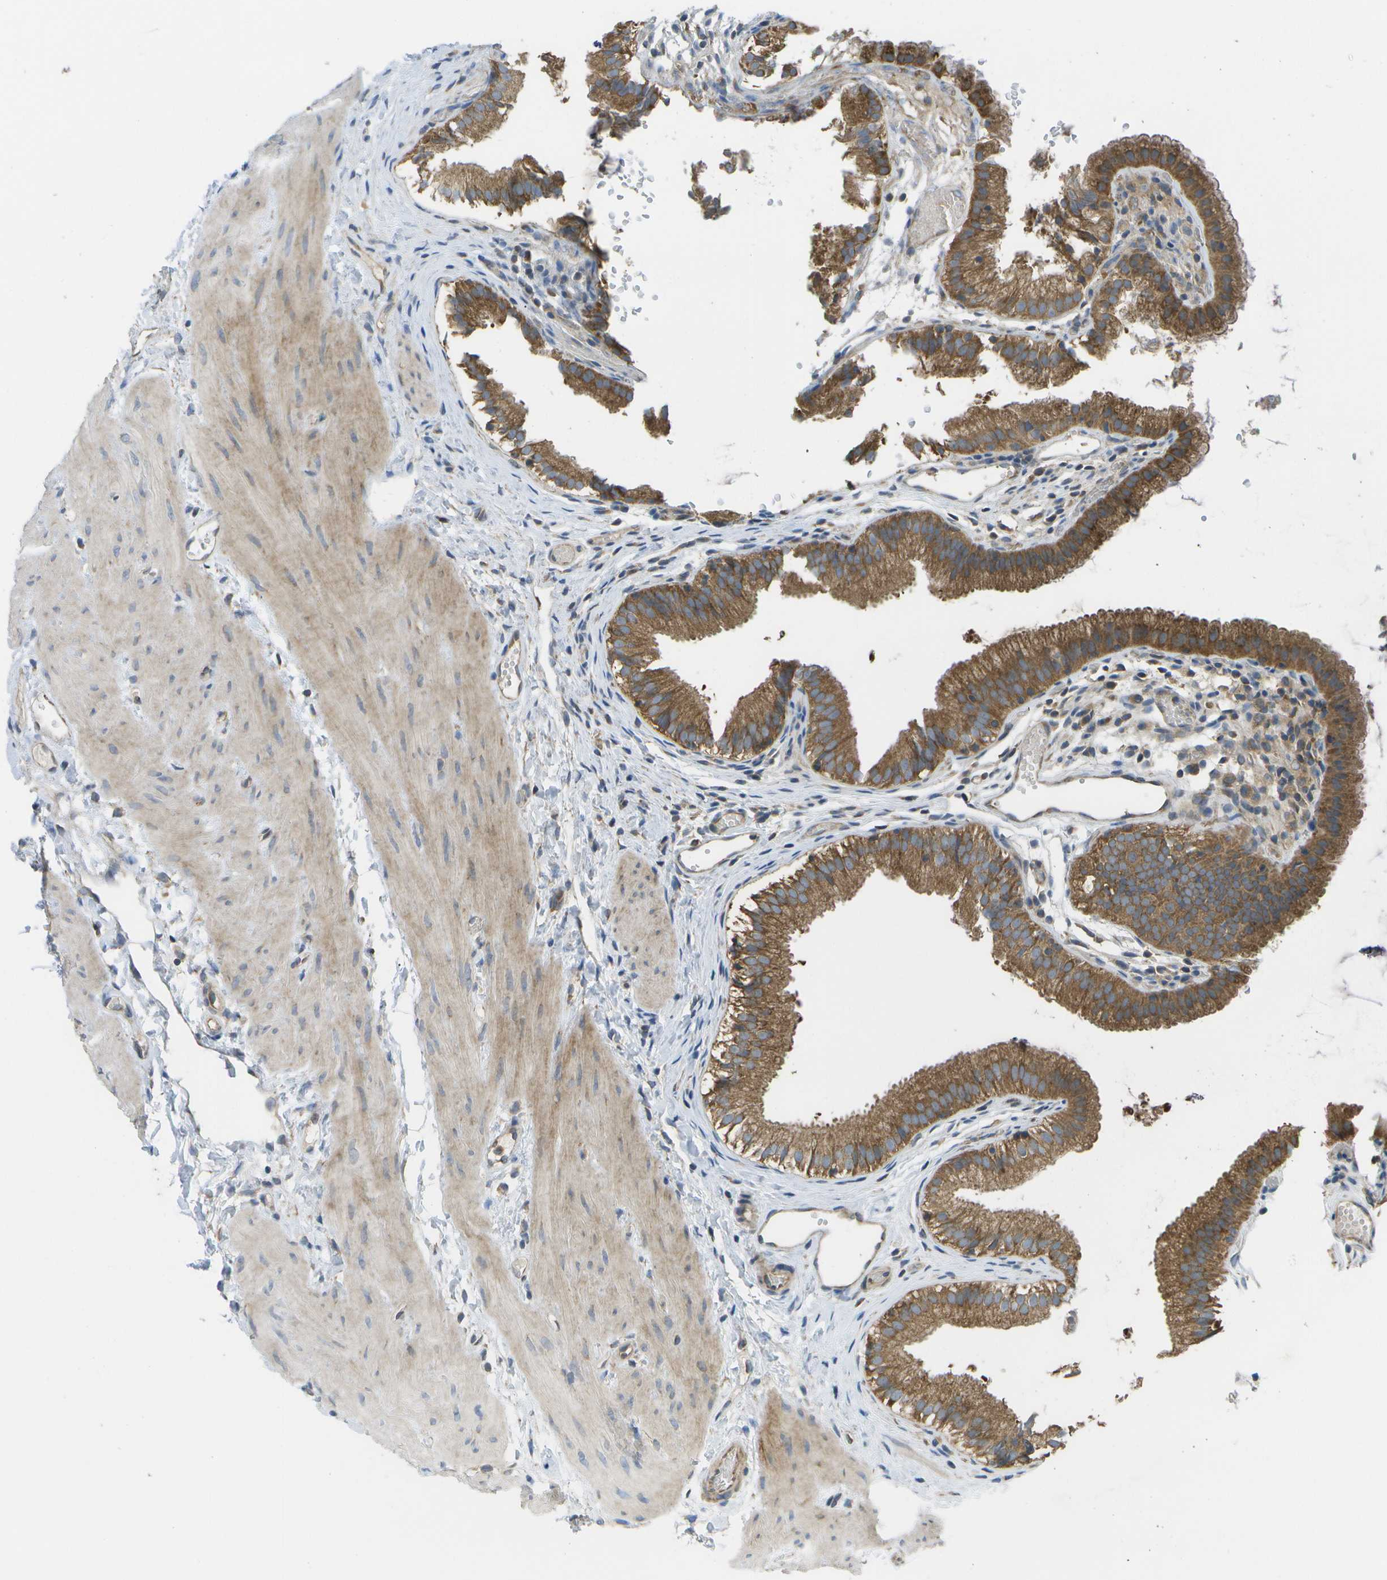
{"staining": {"intensity": "moderate", "quantity": ">75%", "location": "cytoplasmic/membranous"}, "tissue": "gallbladder", "cell_type": "Glandular cells", "image_type": "normal", "snomed": [{"axis": "morphology", "description": "Normal tissue, NOS"}, {"axis": "topography", "description": "Gallbladder"}], "caption": "An immunohistochemistry (IHC) image of normal tissue is shown. Protein staining in brown shows moderate cytoplasmic/membranous positivity in gallbladder within glandular cells.", "gene": "DPM3", "patient": {"sex": "female", "age": 26}}